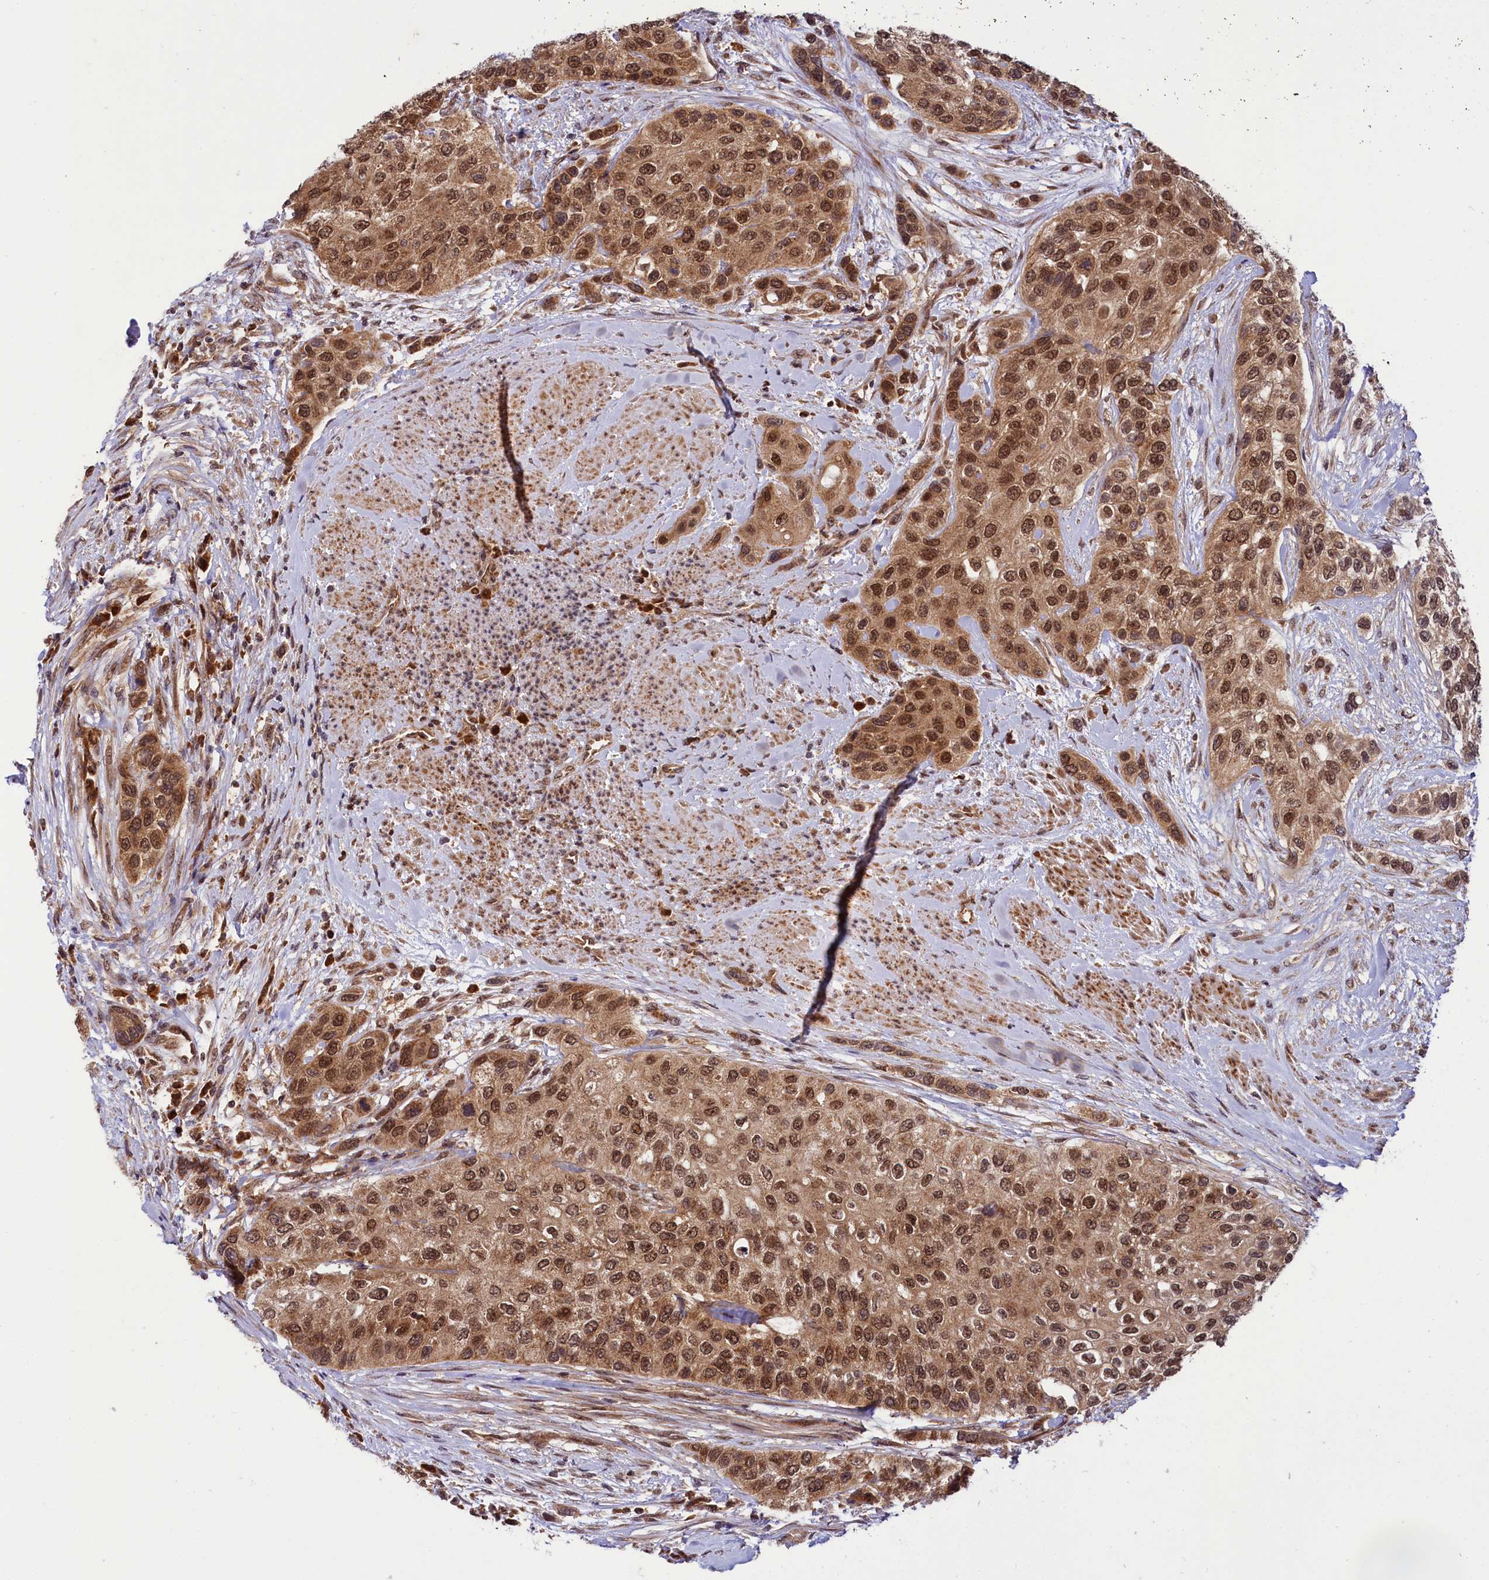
{"staining": {"intensity": "strong", "quantity": ">75%", "location": "cytoplasmic/membranous,nuclear"}, "tissue": "urothelial cancer", "cell_type": "Tumor cells", "image_type": "cancer", "snomed": [{"axis": "morphology", "description": "Normal tissue, NOS"}, {"axis": "morphology", "description": "Urothelial carcinoma, High grade"}, {"axis": "topography", "description": "Vascular tissue"}, {"axis": "topography", "description": "Urinary bladder"}], "caption": "Immunohistochemistry (IHC) staining of high-grade urothelial carcinoma, which exhibits high levels of strong cytoplasmic/membranous and nuclear staining in about >75% of tumor cells indicating strong cytoplasmic/membranous and nuclear protein positivity. The staining was performed using DAB (3,3'-diaminobenzidine) (brown) for protein detection and nuclei were counterstained in hematoxylin (blue).", "gene": "UBE3A", "patient": {"sex": "female", "age": 56}}